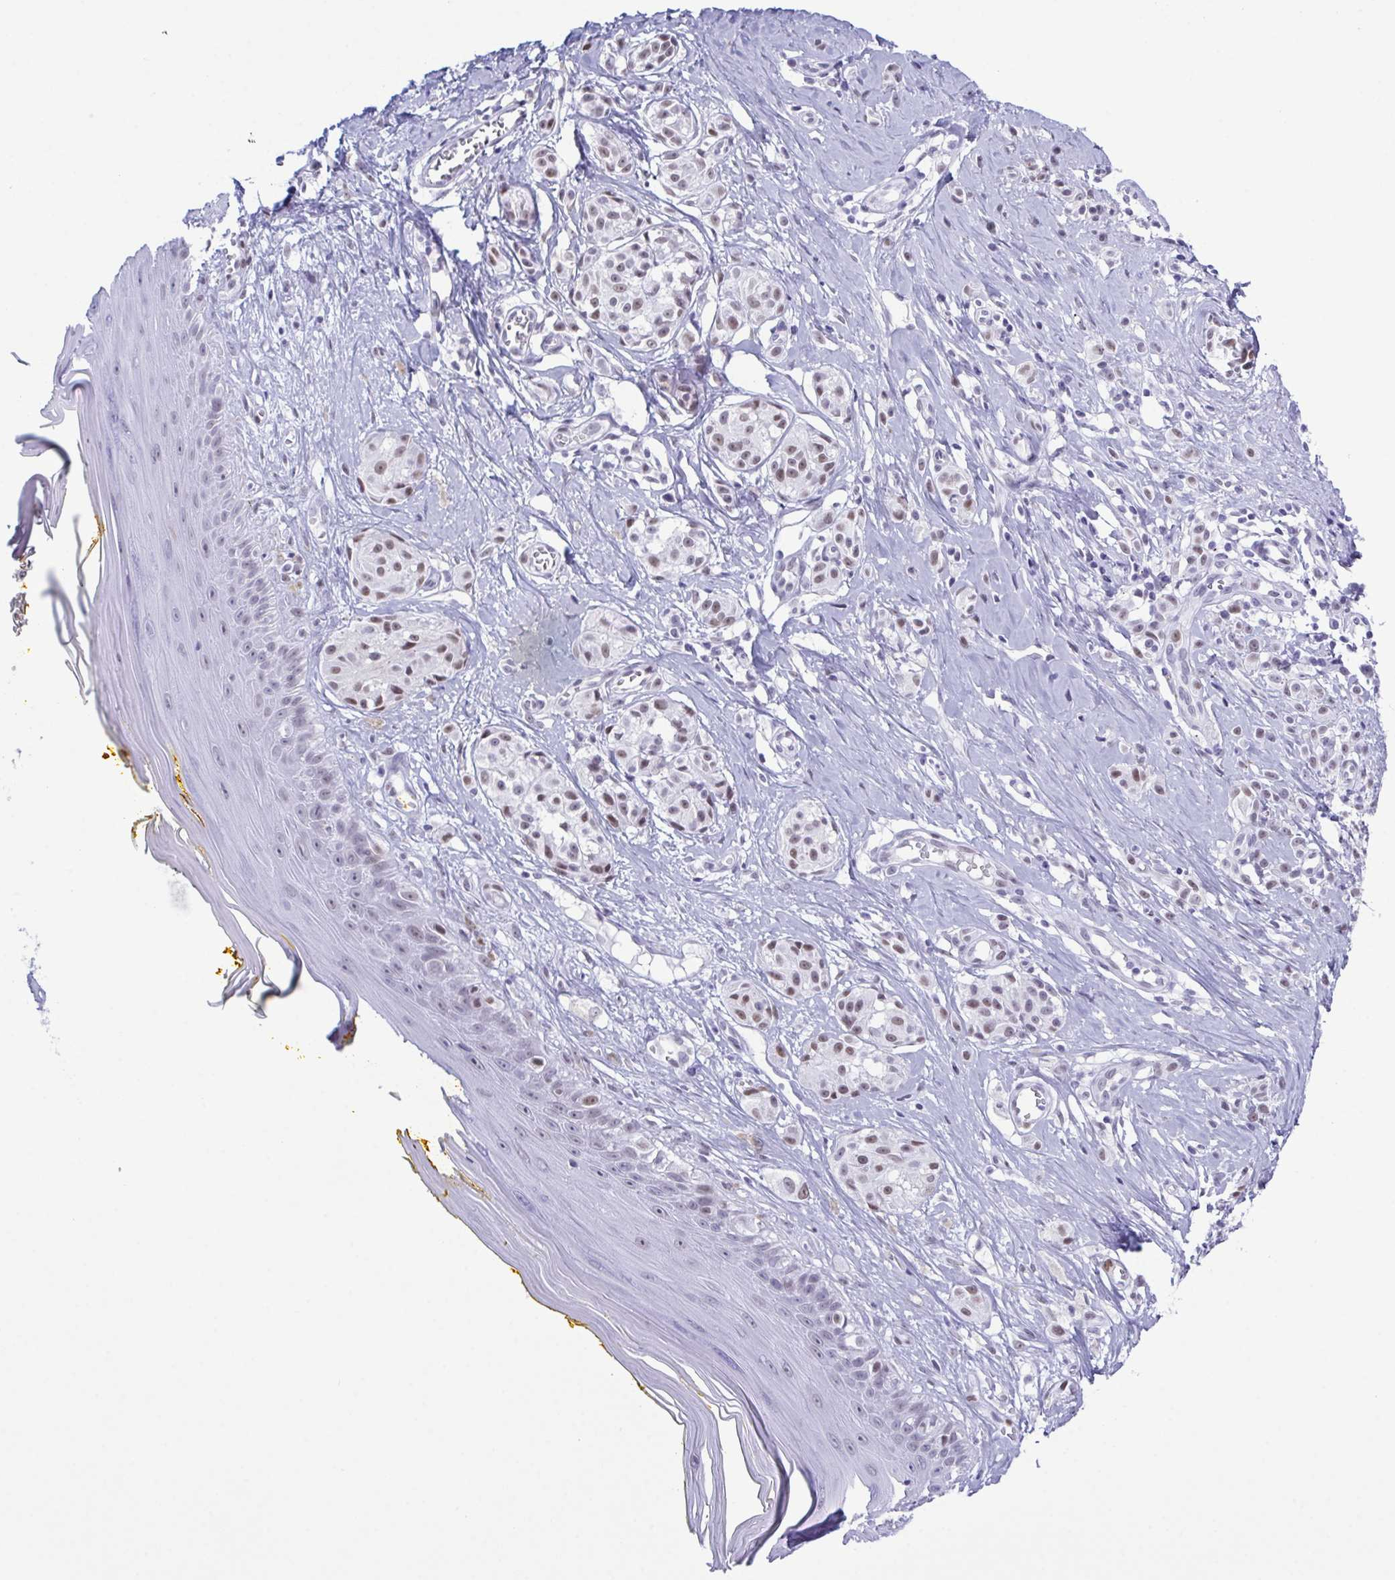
{"staining": {"intensity": "moderate", "quantity": "25%-75%", "location": "nuclear"}, "tissue": "melanoma", "cell_type": "Tumor cells", "image_type": "cancer", "snomed": [{"axis": "morphology", "description": "Malignant melanoma, NOS"}, {"axis": "topography", "description": "Skin"}], "caption": "Protein analysis of melanoma tissue exhibits moderate nuclear expression in approximately 25%-75% of tumor cells.", "gene": "SUGP2", "patient": {"sex": "male", "age": 74}}